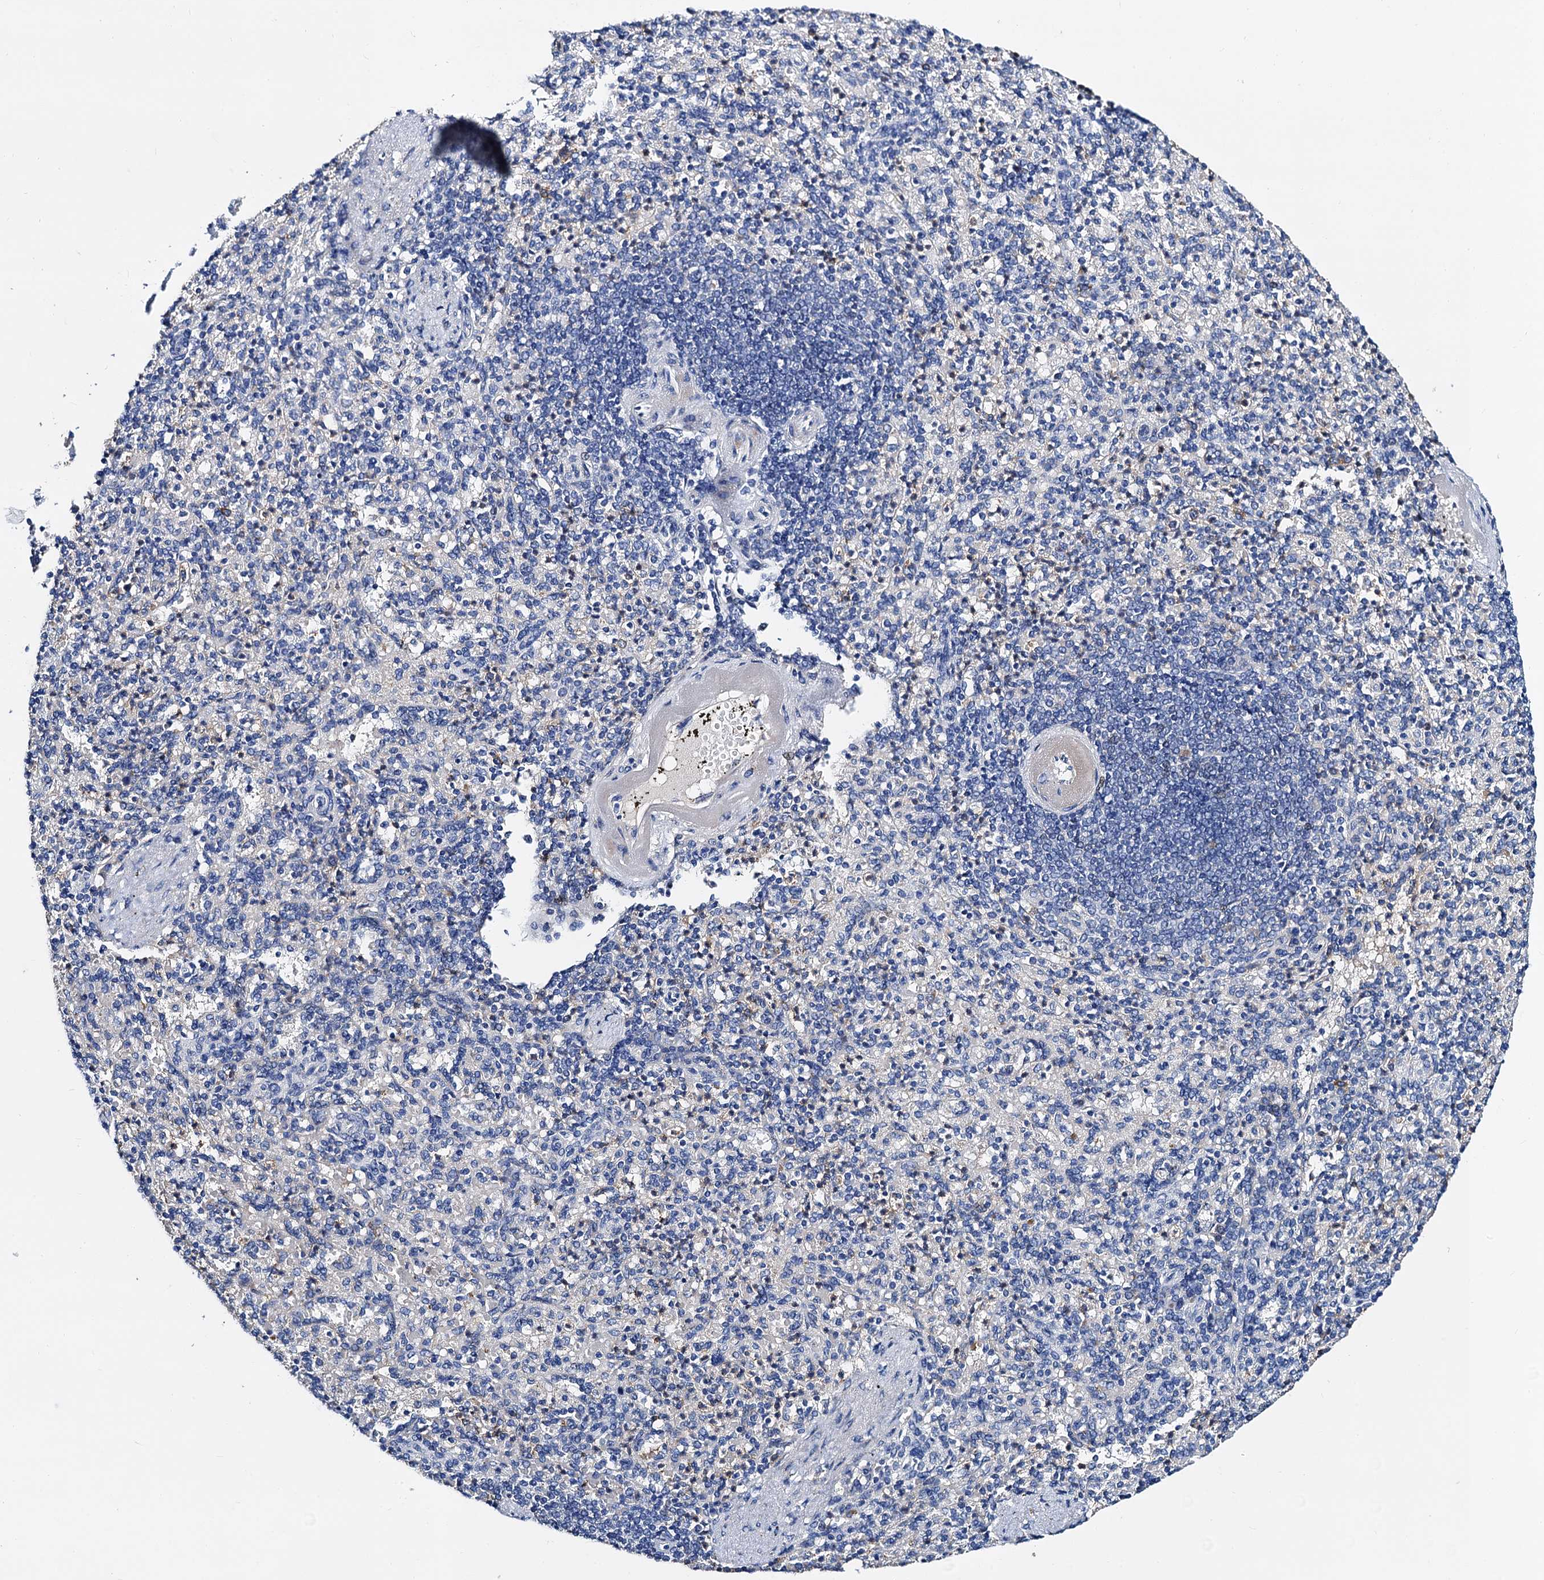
{"staining": {"intensity": "negative", "quantity": "none", "location": "none"}, "tissue": "spleen", "cell_type": "Cells in red pulp", "image_type": "normal", "snomed": [{"axis": "morphology", "description": "Normal tissue, NOS"}, {"axis": "topography", "description": "Spleen"}], "caption": "Immunohistochemistry photomicrograph of unremarkable spleen stained for a protein (brown), which reveals no positivity in cells in red pulp. (DAB immunohistochemistry visualized using brightfield microscopy, high magnification).", "gene": "FREM3", "patient": {"sex": "female", "age": 74}}